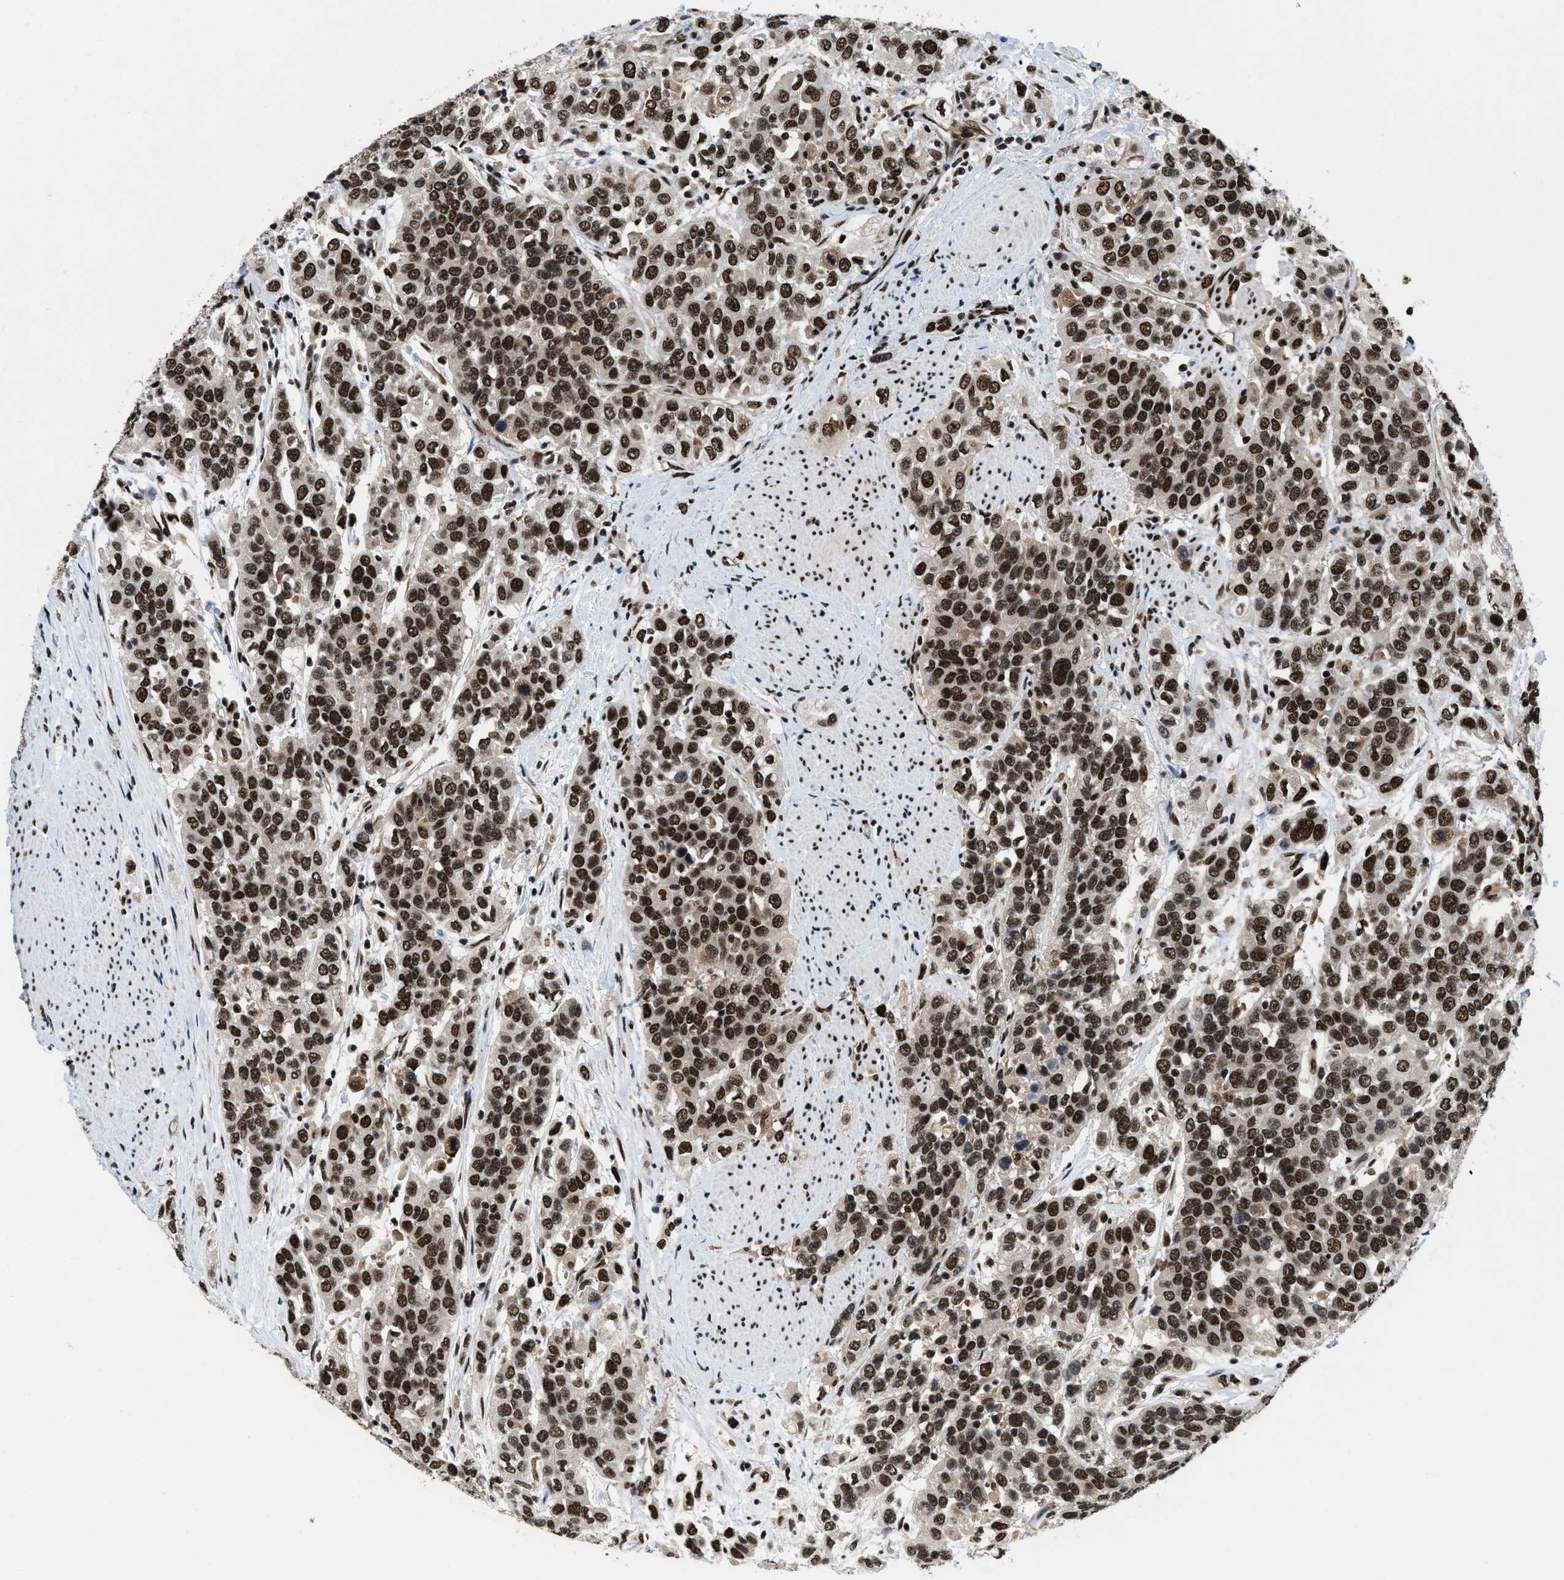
{"staining": {"intensity": "strong", "quantity": ">75%", "location": "nuclear"}, "tissue": "urothelial cancer", "cell_type": "Tumor cells", "image_type": "cancer", "snomed": [{"axis": "morphology", "description": "Urothelial carcinoma, High grade"}, {"axis": "topography", "description": "Urinary bladder"}], "caption": "This histopathology image shows IHC staining of urothelial carcinoma (high-grade), with high strong nuclear staining in about >75% of tumor cells.", "gene": "SAFB", "patient": {"sex": "female", "age": 80}}